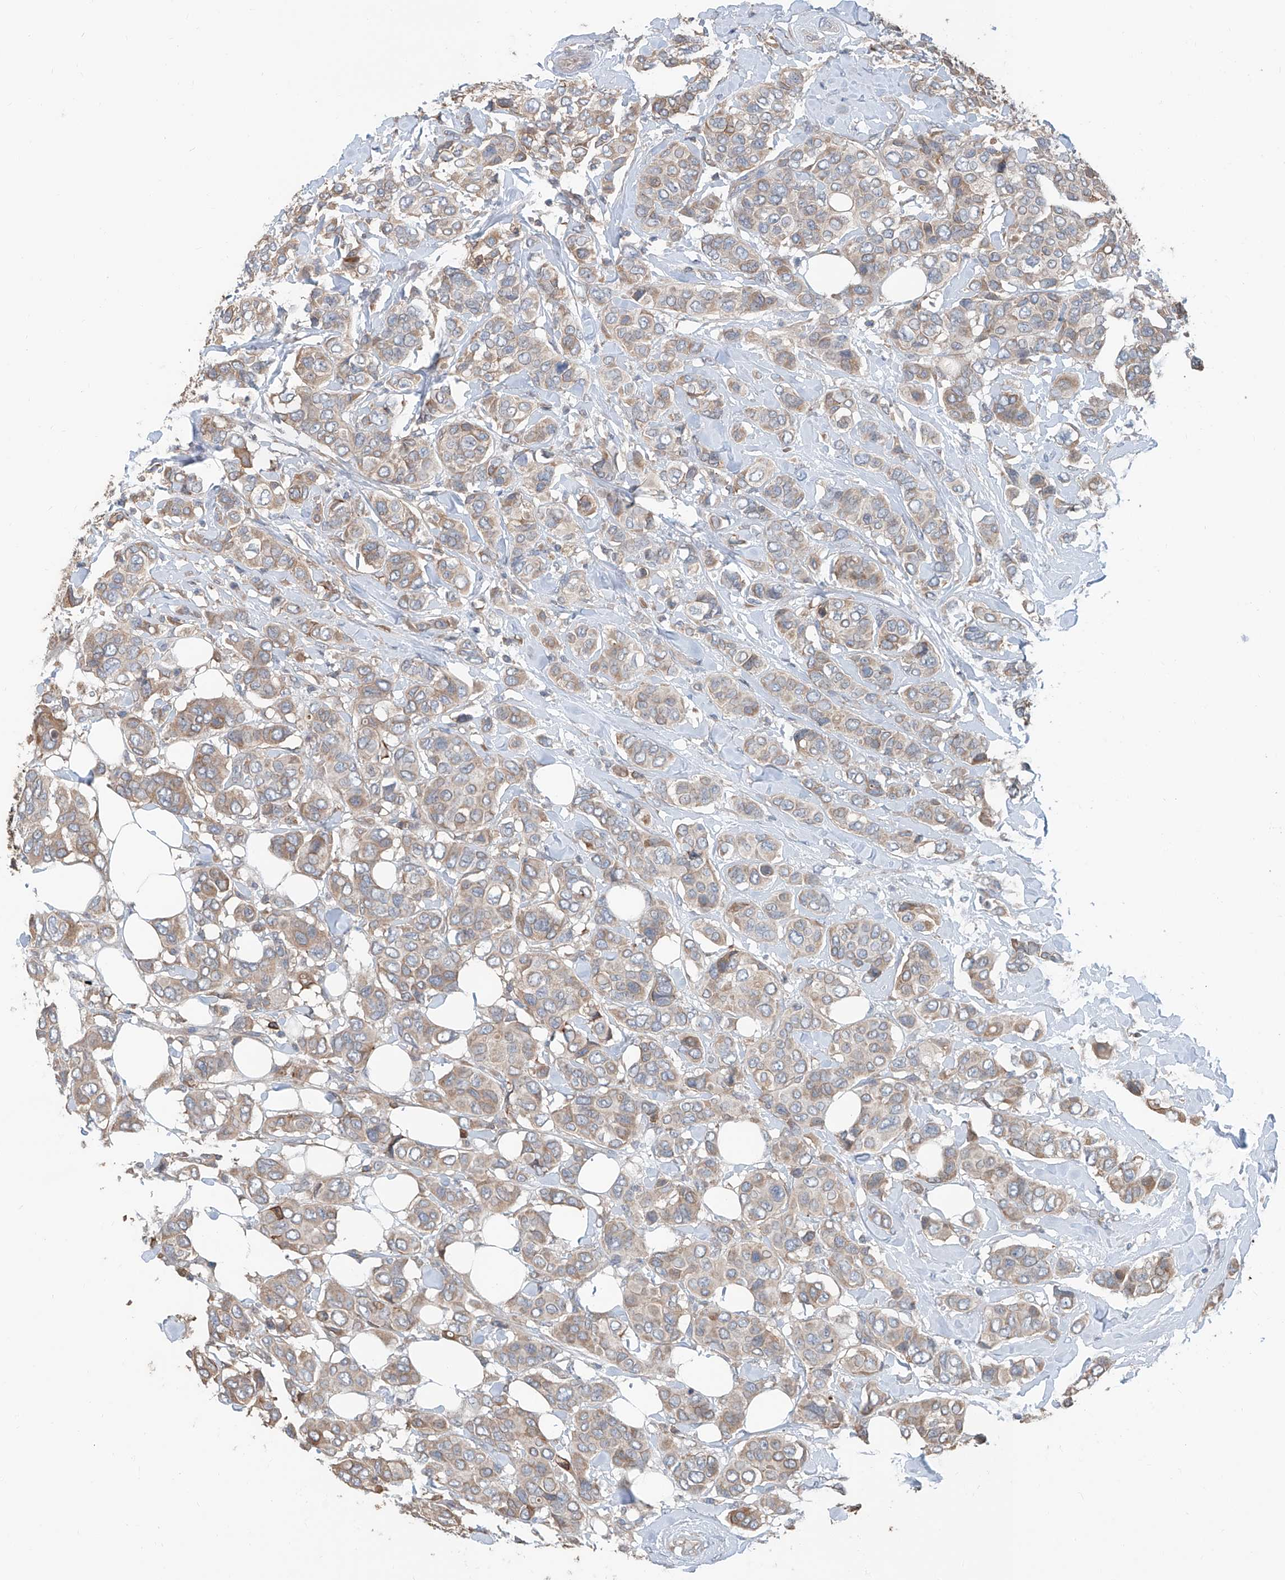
{"staining": {"intensity": "weak", "quantity": ">75%", "location": "cytoplasmic/membranous"}, "tissue": "breast cancer", "cell_type": "Tumor cells", "image_type": "cancer", "snomed": [{"axis": "morphology", "description": "Lobular carcinoma"}, {"axis": "topography", "description": "Breast"}], "caption": "Approximately >75% of tumor cells in human breast cancer display weak cytoplasmic/membranous protein positivity as visualized by brown immunohistochemical staining.", "gene": "KCNK10", "patient": {"sex": "female", "age": 51}}